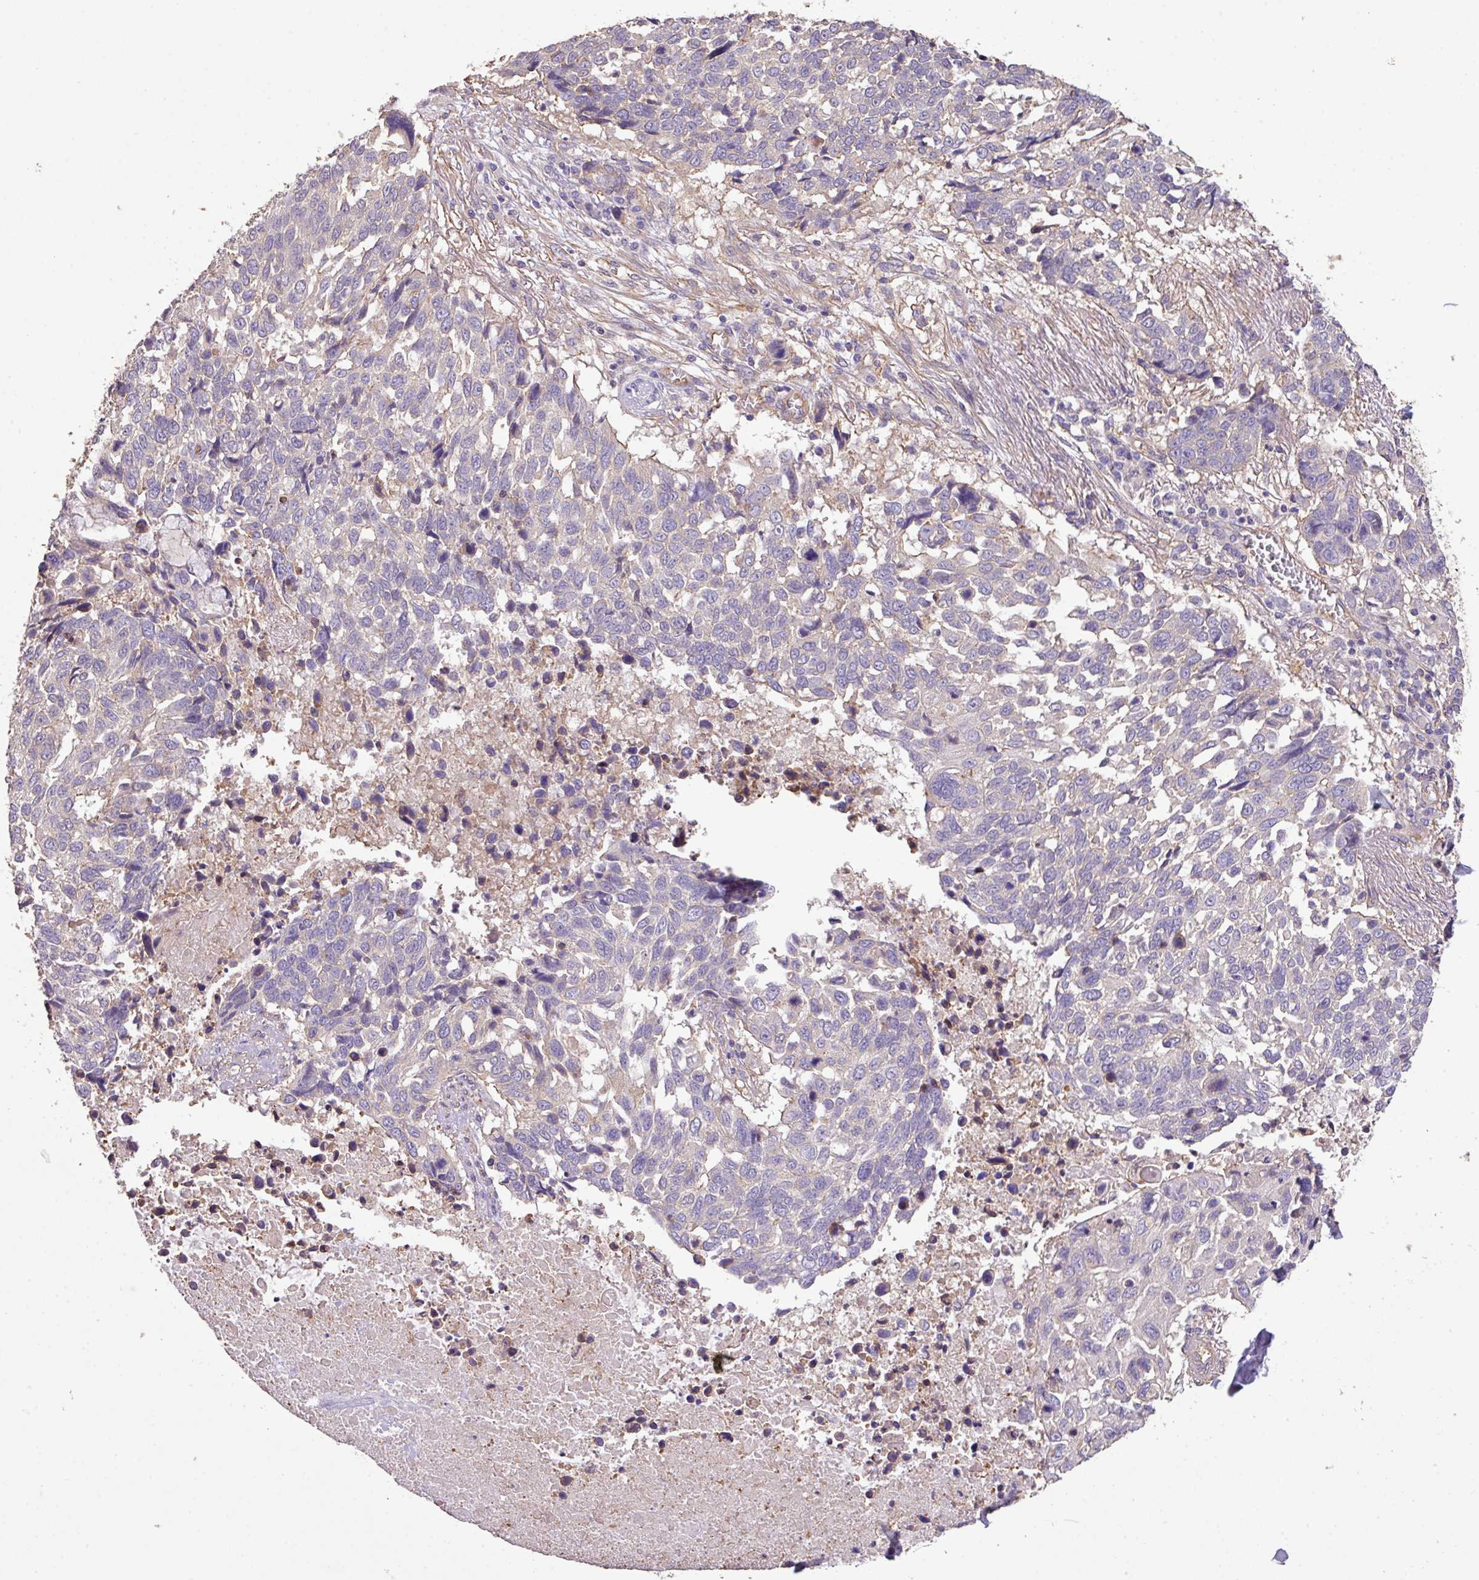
{"staining": {"intensity": "weak", "quantity": "<25%", "location": "cytoplasmic/membranous"}, "tissue": "lung cancer", "cell_type": "Tumor cells", "image_type": "cancer", "snomed": [{"axis": "morphology", "description": "Squamous cell carcinoma, NOS"}, {"axis": "topography", "description": "Lung"}], "caption": "IHC of human squamous cell carcinoma (lung) exhibits no expression in tumor cells. (DAB (3,3'-diaminobenzidine) immunohistochemistry with hematoxylin counter stain).", "gene": "CALML4", "patient": {"sex": "male", "age": 62}}